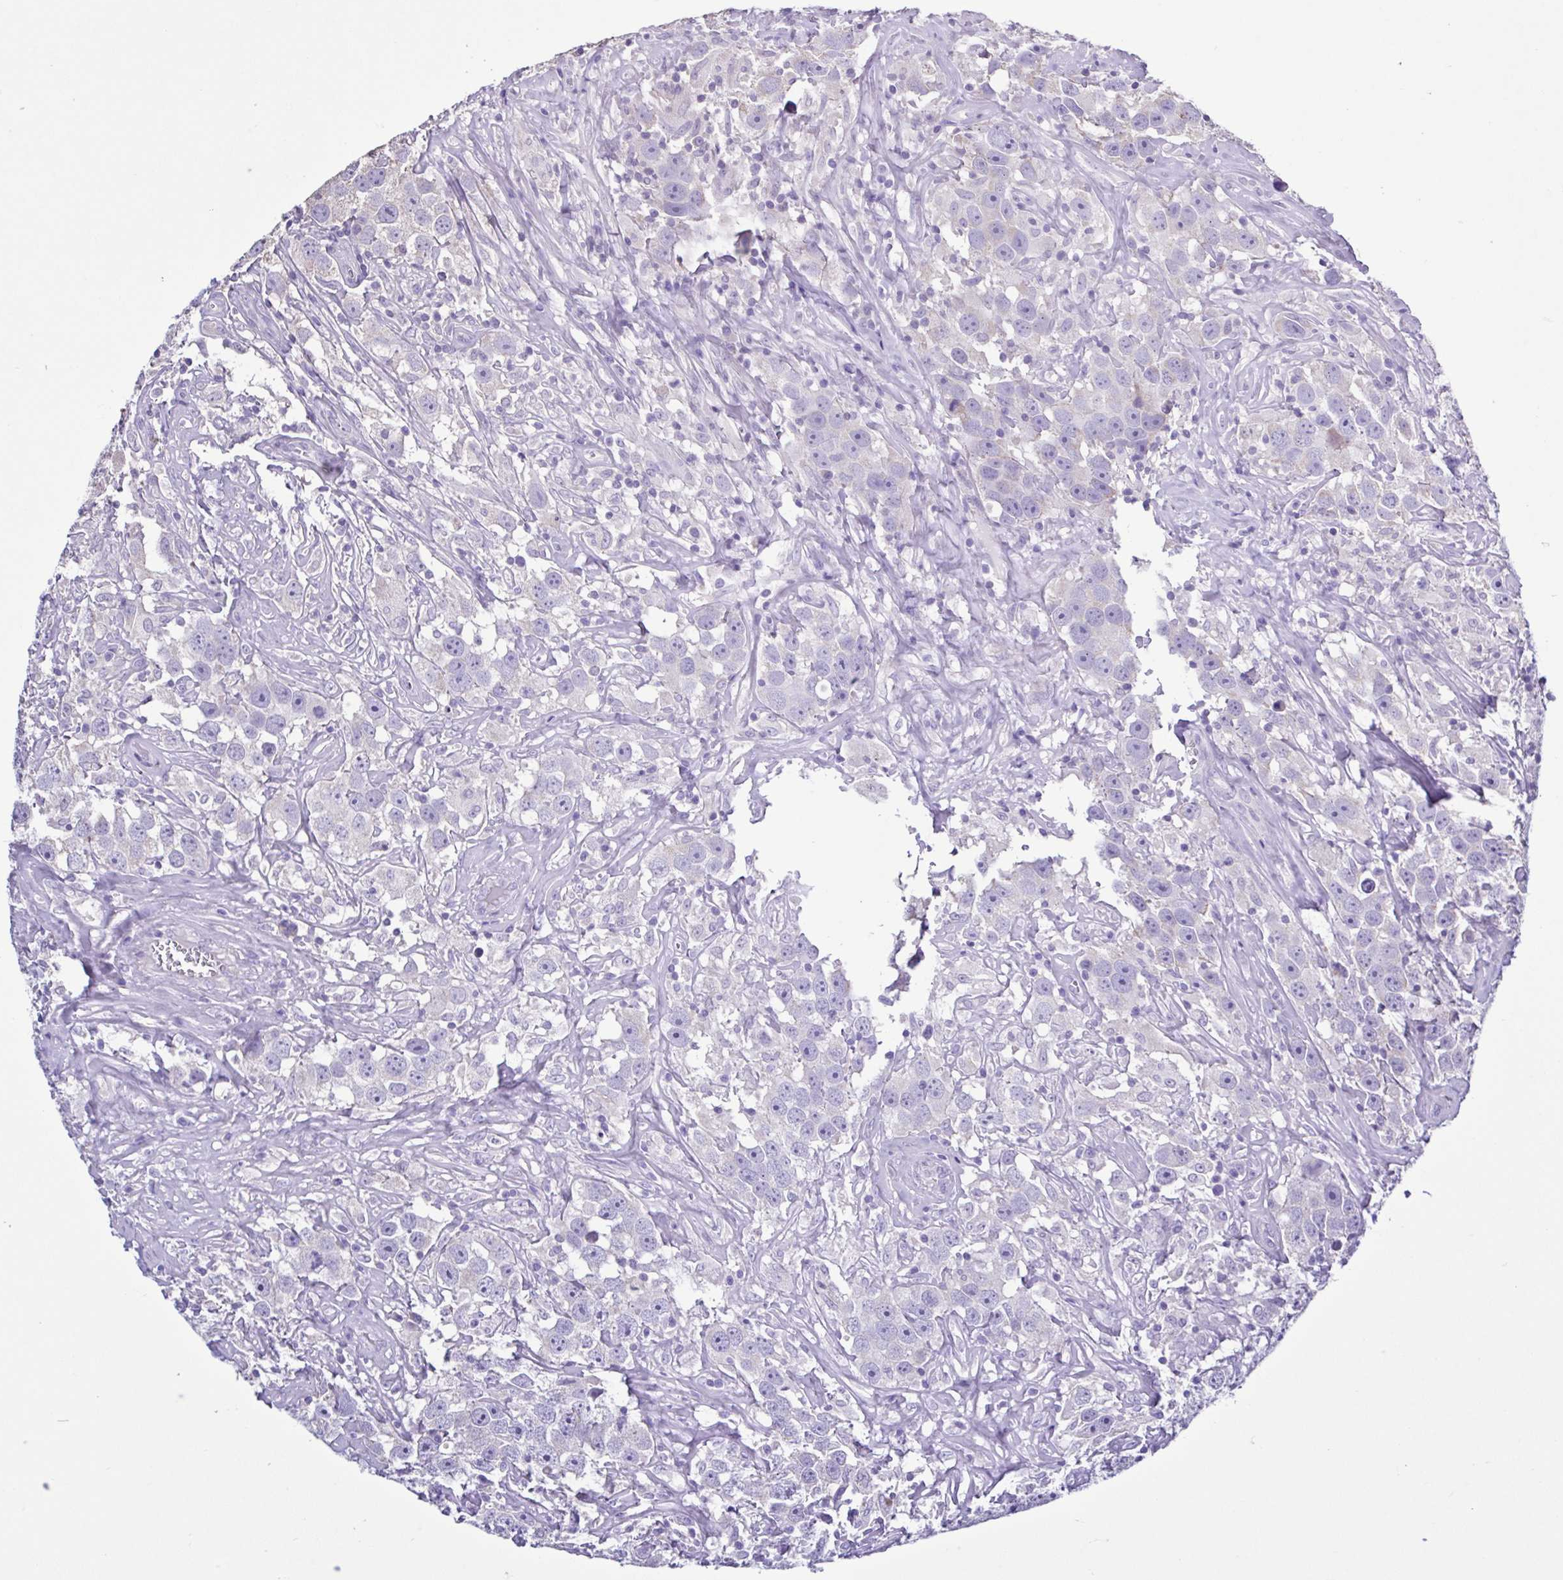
{"staining": {"intensity": "negative", "quantity": "none", "location": "none"}, "tissue": "testis cancer", "cell_type": "Tumor cells", "image_type": "cancer", "snomed": [{"axis": "morphology", "description": "Seminoma, NOS"}, {"axis": "topography", "description": "Testis"}], "caption": "Immunohistochemistry (IHC) photomicrograph of neoplastic tissue: testis seminoma stained with DAB (3,3'-diaminobenzidine) shows no significant protein expression in tumor cells.", "gene": "PLA2G4E", "patient": {"sex": "male", "age": 49}}